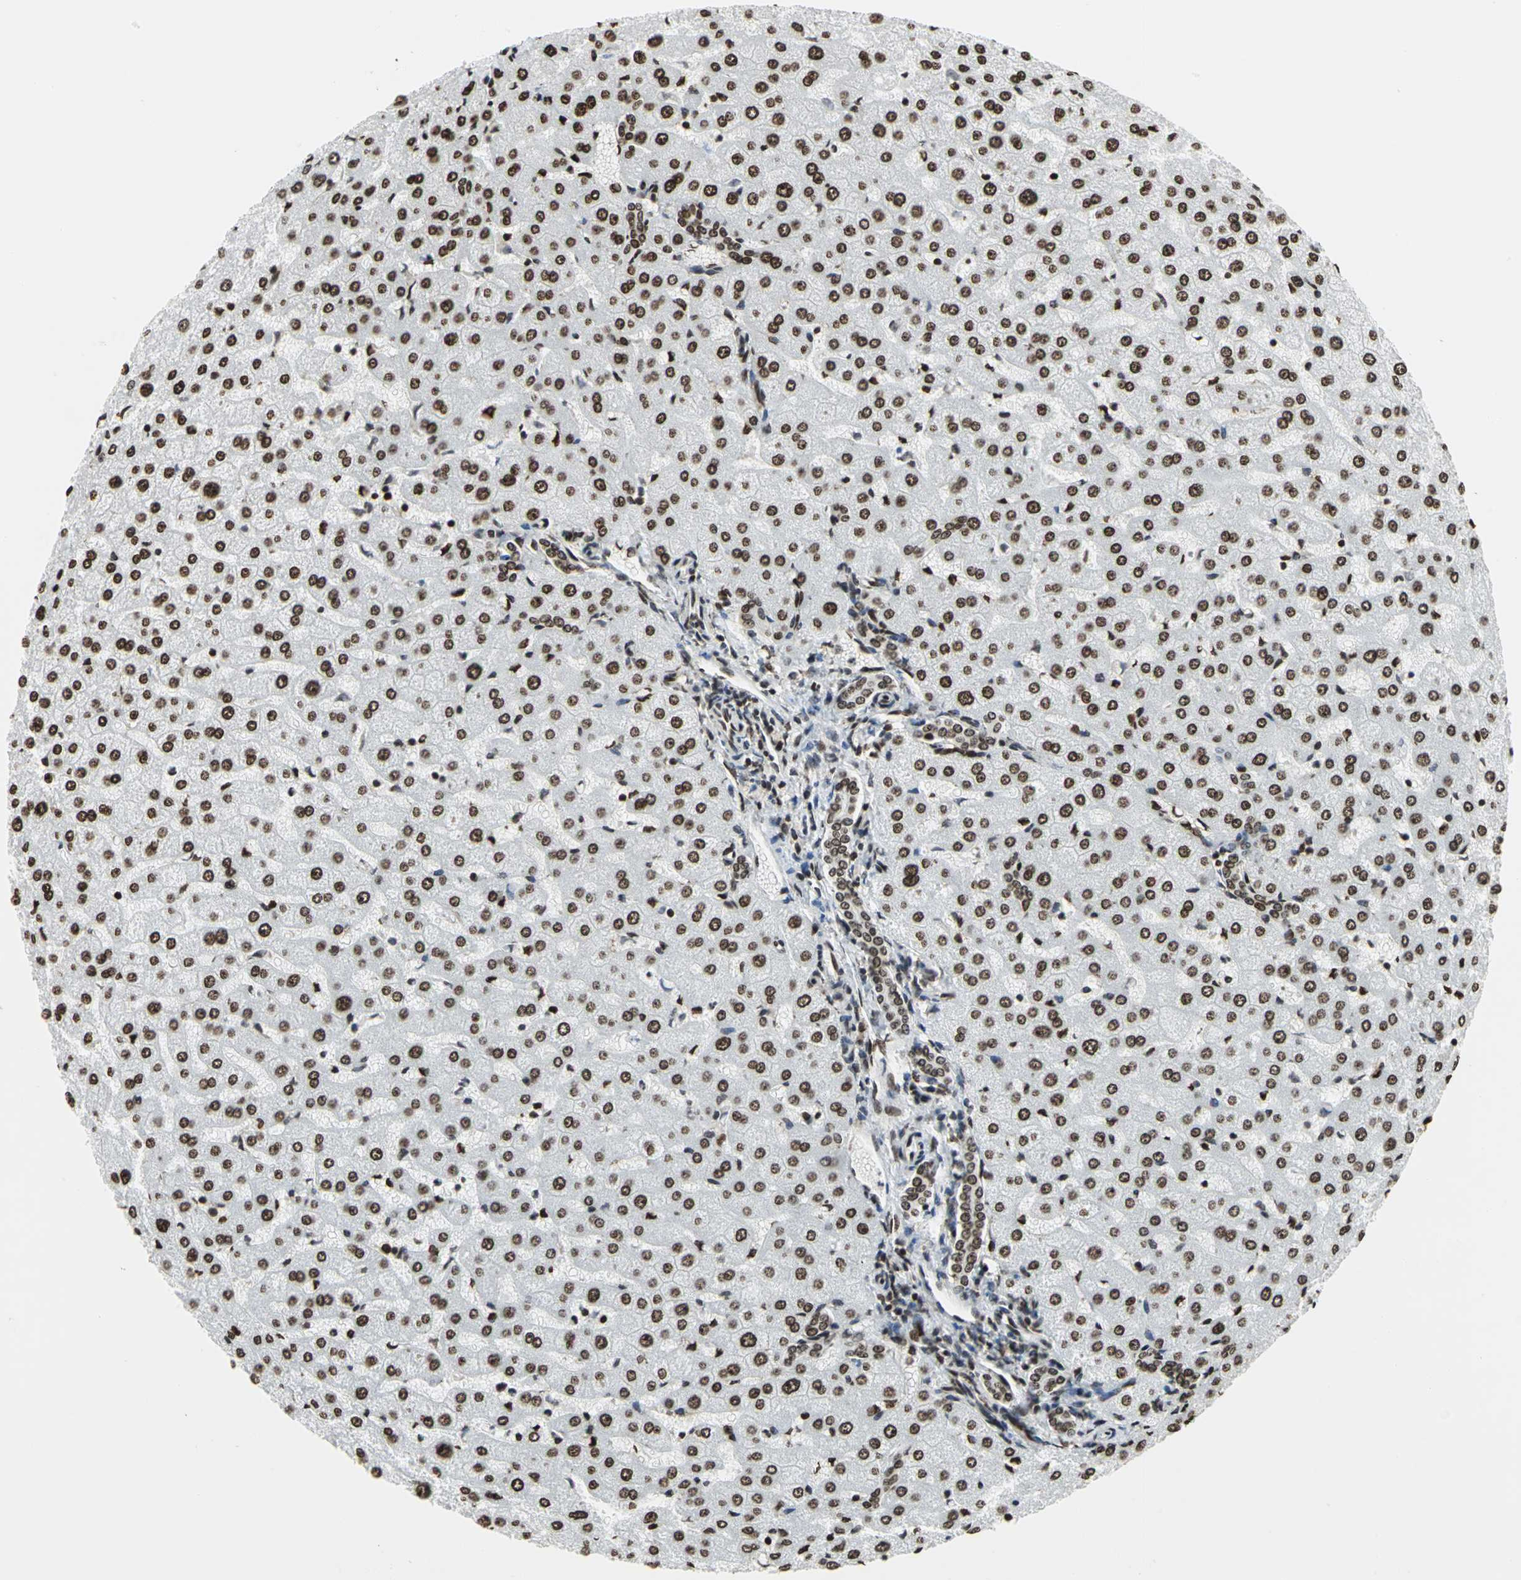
{"staining": {"intensity": "strong", "quantity": ">75%", "location": "nuclear"}, "tissue": "liver", "cell_type": "Cholangiocytes", "image_type": "normal", "snomed": [{"axis": "morphology", "description": "Normal tissue, NOS"}, {"axis": "morphology", "description": "Fibrosis, NOS"}, {"axis": "topography", "description": "Liver"}], "caption": "High-magnification brightfield microscopy of normal liver stained with DAB (3,3'-diaminobenzidine) (brown) and counterstained with hematoxylin (blue). cholangiocytes exhibit strong nuclear staining is present in approximately>75% of cells.", "gene": "HMGB1", "patient": {"sex": "female", "age": 29}}